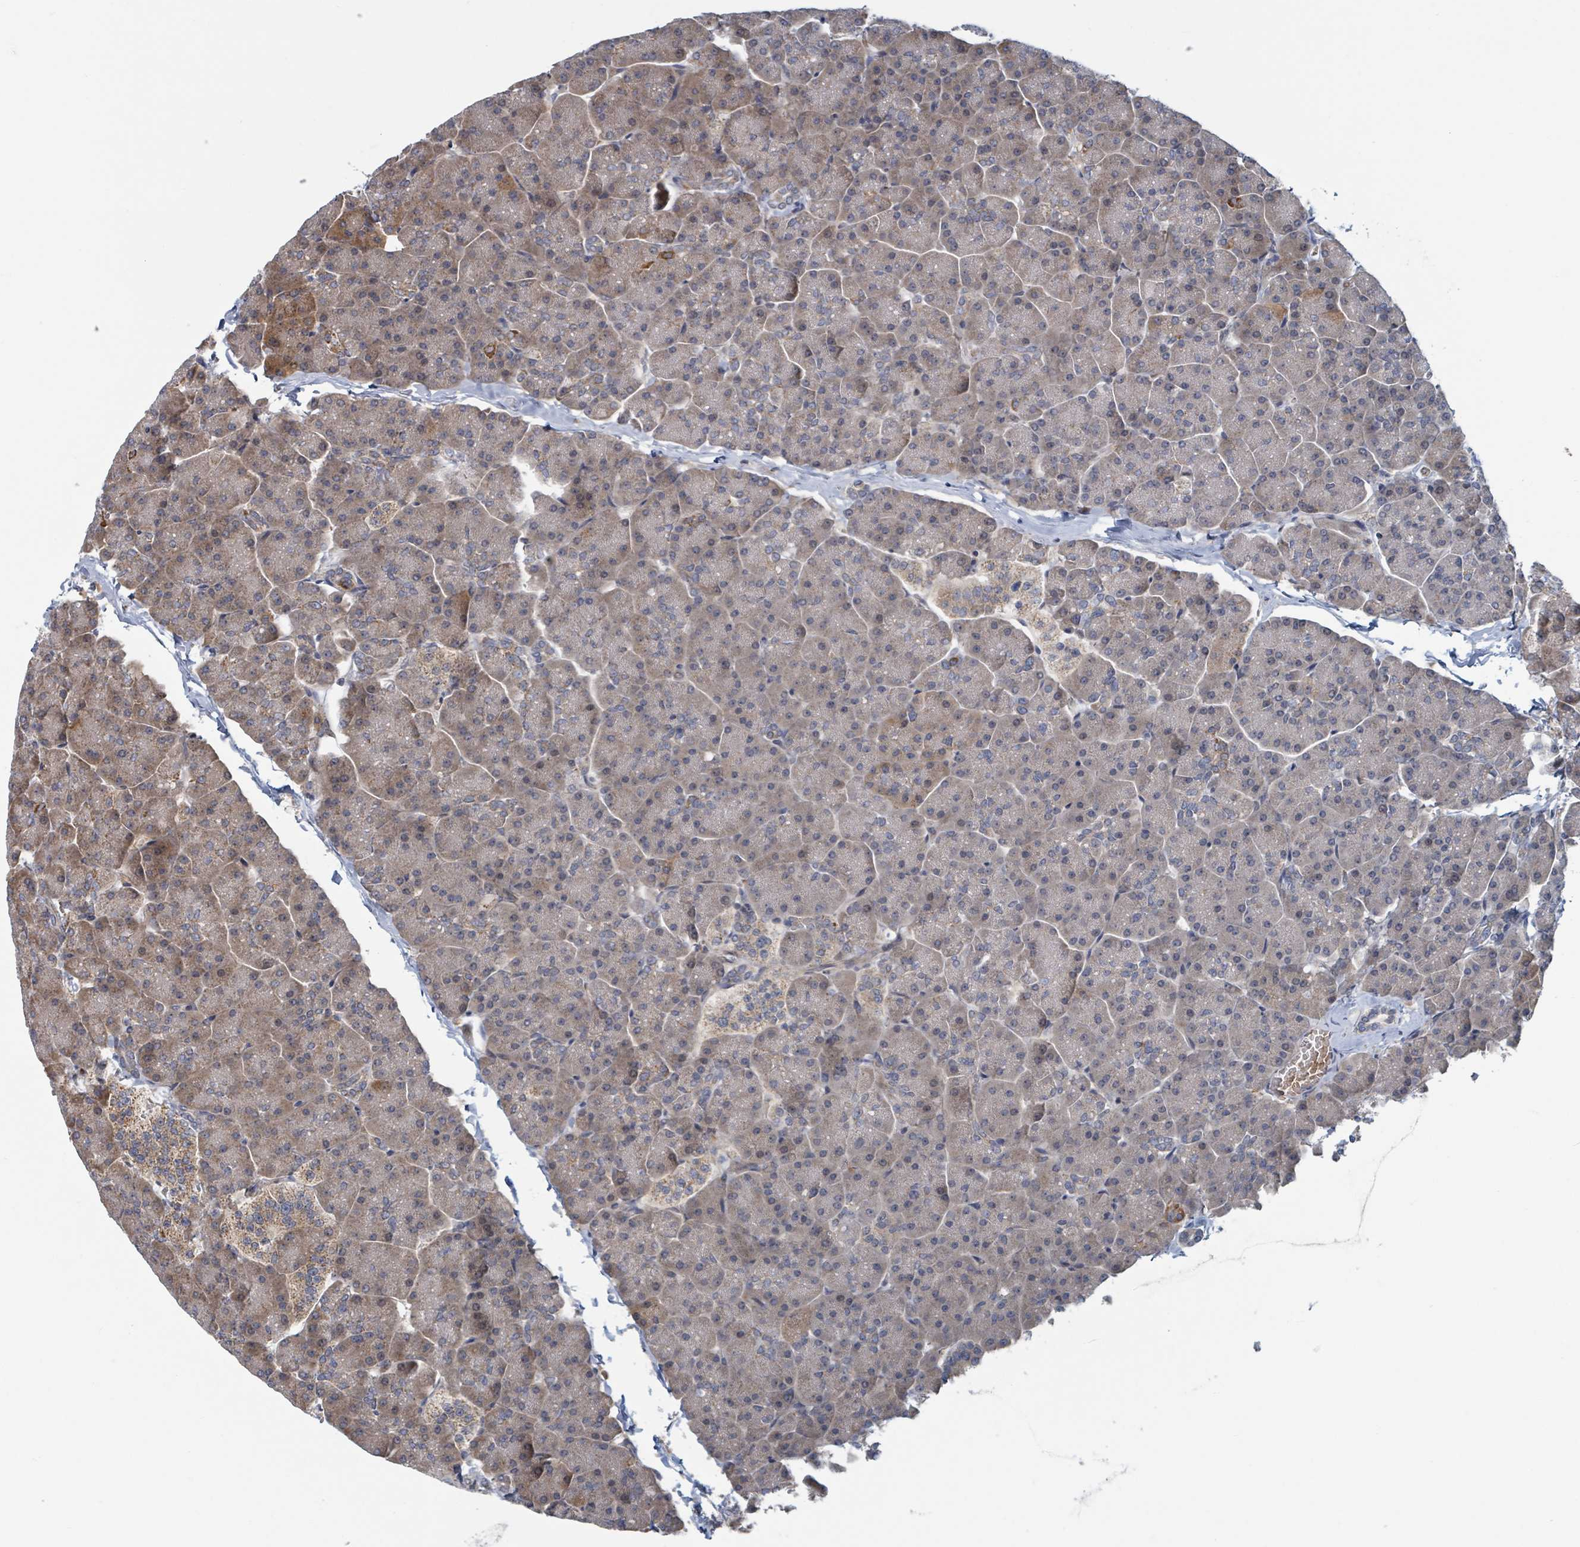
{"staining": {"intensity": "moderate", "quantity": "25%-75%", "location": "cytoplasmic/membranous"}, "tissue": "pancreas", "cell_type": "Exocrine glandular cells", "image_type": "normal", "snomed": [{"axis": "morphology", "description": "Normal tissue, NOS"}, {"axis": "topography", "description": "Pancreas"}, {"axis": "topography", "description": "Peripheral nerve tissue"}], "caption": "High-magnification brightfield microscopy of benign pancreas stained with DAB (3,3'-diaminobenzidine) (brown) and counterstained with hematoxylin (blue). exocrine glandular cells exhibit moderate cytoplasmic/membranous expression is present in approximately25%-75% of cells.", "gene": "HIVEP1", "patient": {"sex": "male", "age": 54}}